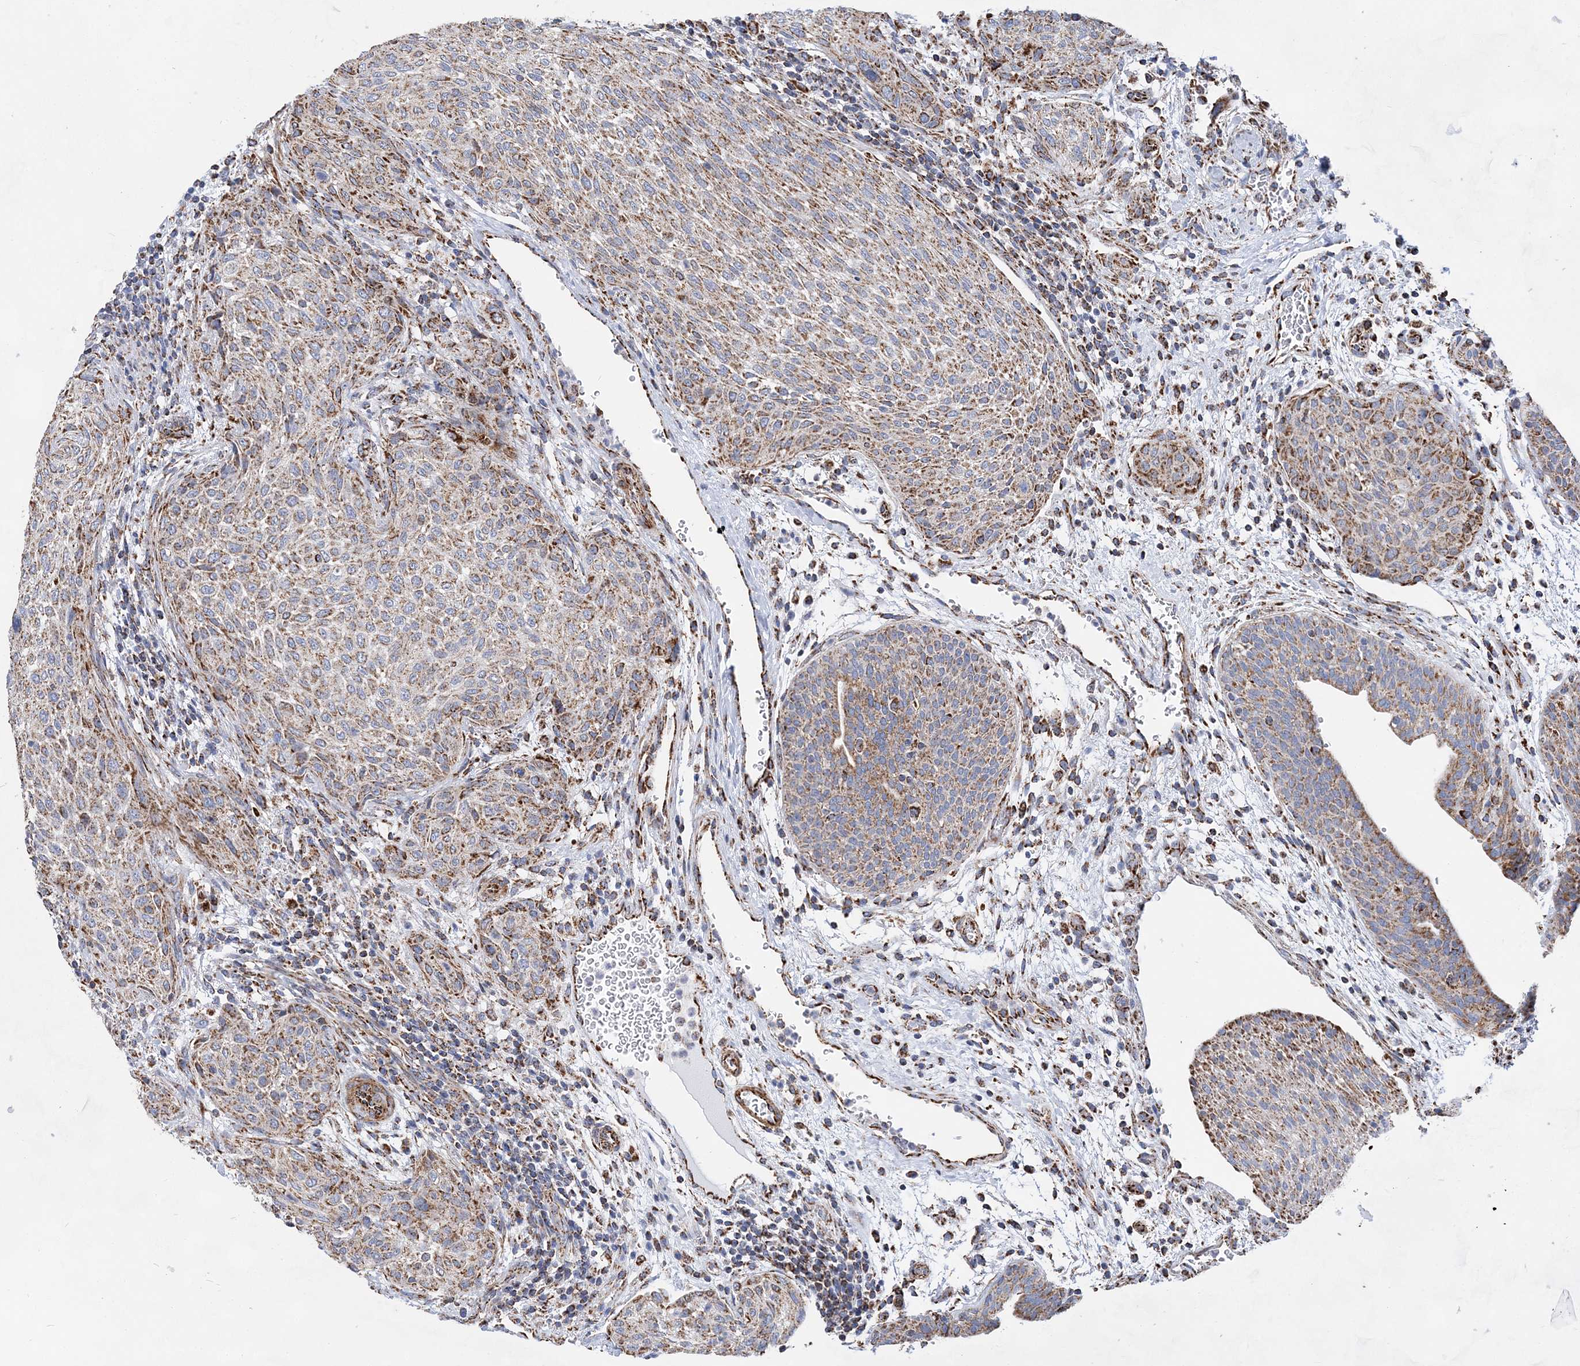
{"staining": {"intensity": "moderate", "quantity": ">75%", "location": "cytoplasmic/membranous"}, "tissue": "urothelial cancer", "cell_type": "Tumor cells", "image_type": "cancer", "snomed": [{"axis": "morphology", "description": "Urothelial carcinoma, High grade"}, {"axis": "topography", "description": "Urinary bladder"}], "caption": "A medium amount of moderate cytoplasmic/membranous staining is seen in approximately >75% of tumor cells in high-grade urothelial carcinoma tissue.", "gene": "ACOT9", "patient": {"sex": "male", "age": 35}}